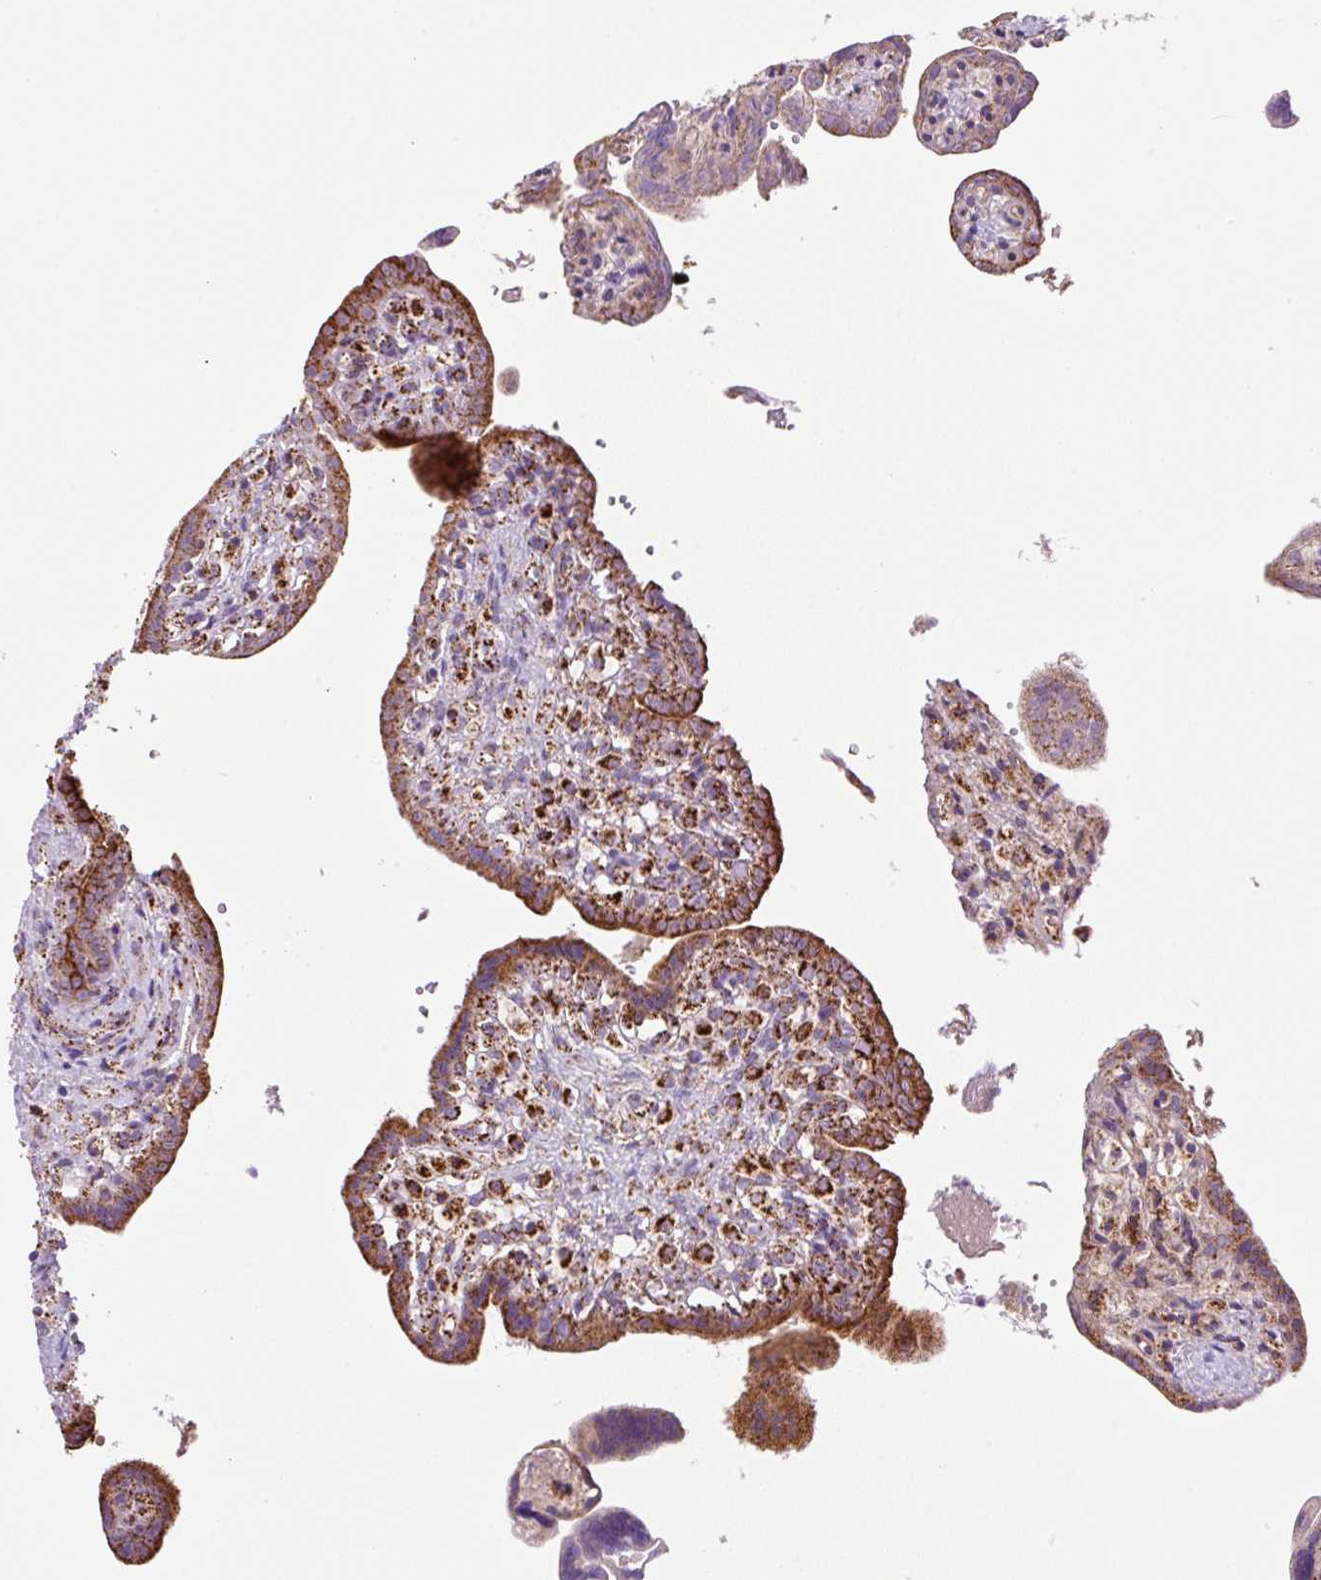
{"staining": {"intensity": "strong", "quantity": ">75%", "location": "cytoplasmic/membranous"}, "tissue": "placenta", "cell_type": "Trophoblastic cells", "image_type": "normal", "snomed": [{"axis": "morphology", "description": "Normal tissue, NOS"}, {"axis": "topography", "description": "Placenta"}], "caption": "Protein expression analysis of unremarkable placenta shows strong cytoplasmic/membranous positivity in approximately >75% of trophoblastic cells. The protein is shown in brown color, while the nuclei are stained blue.", "gene": "NF1", "patient": {"sex": "female", "age": 37}}